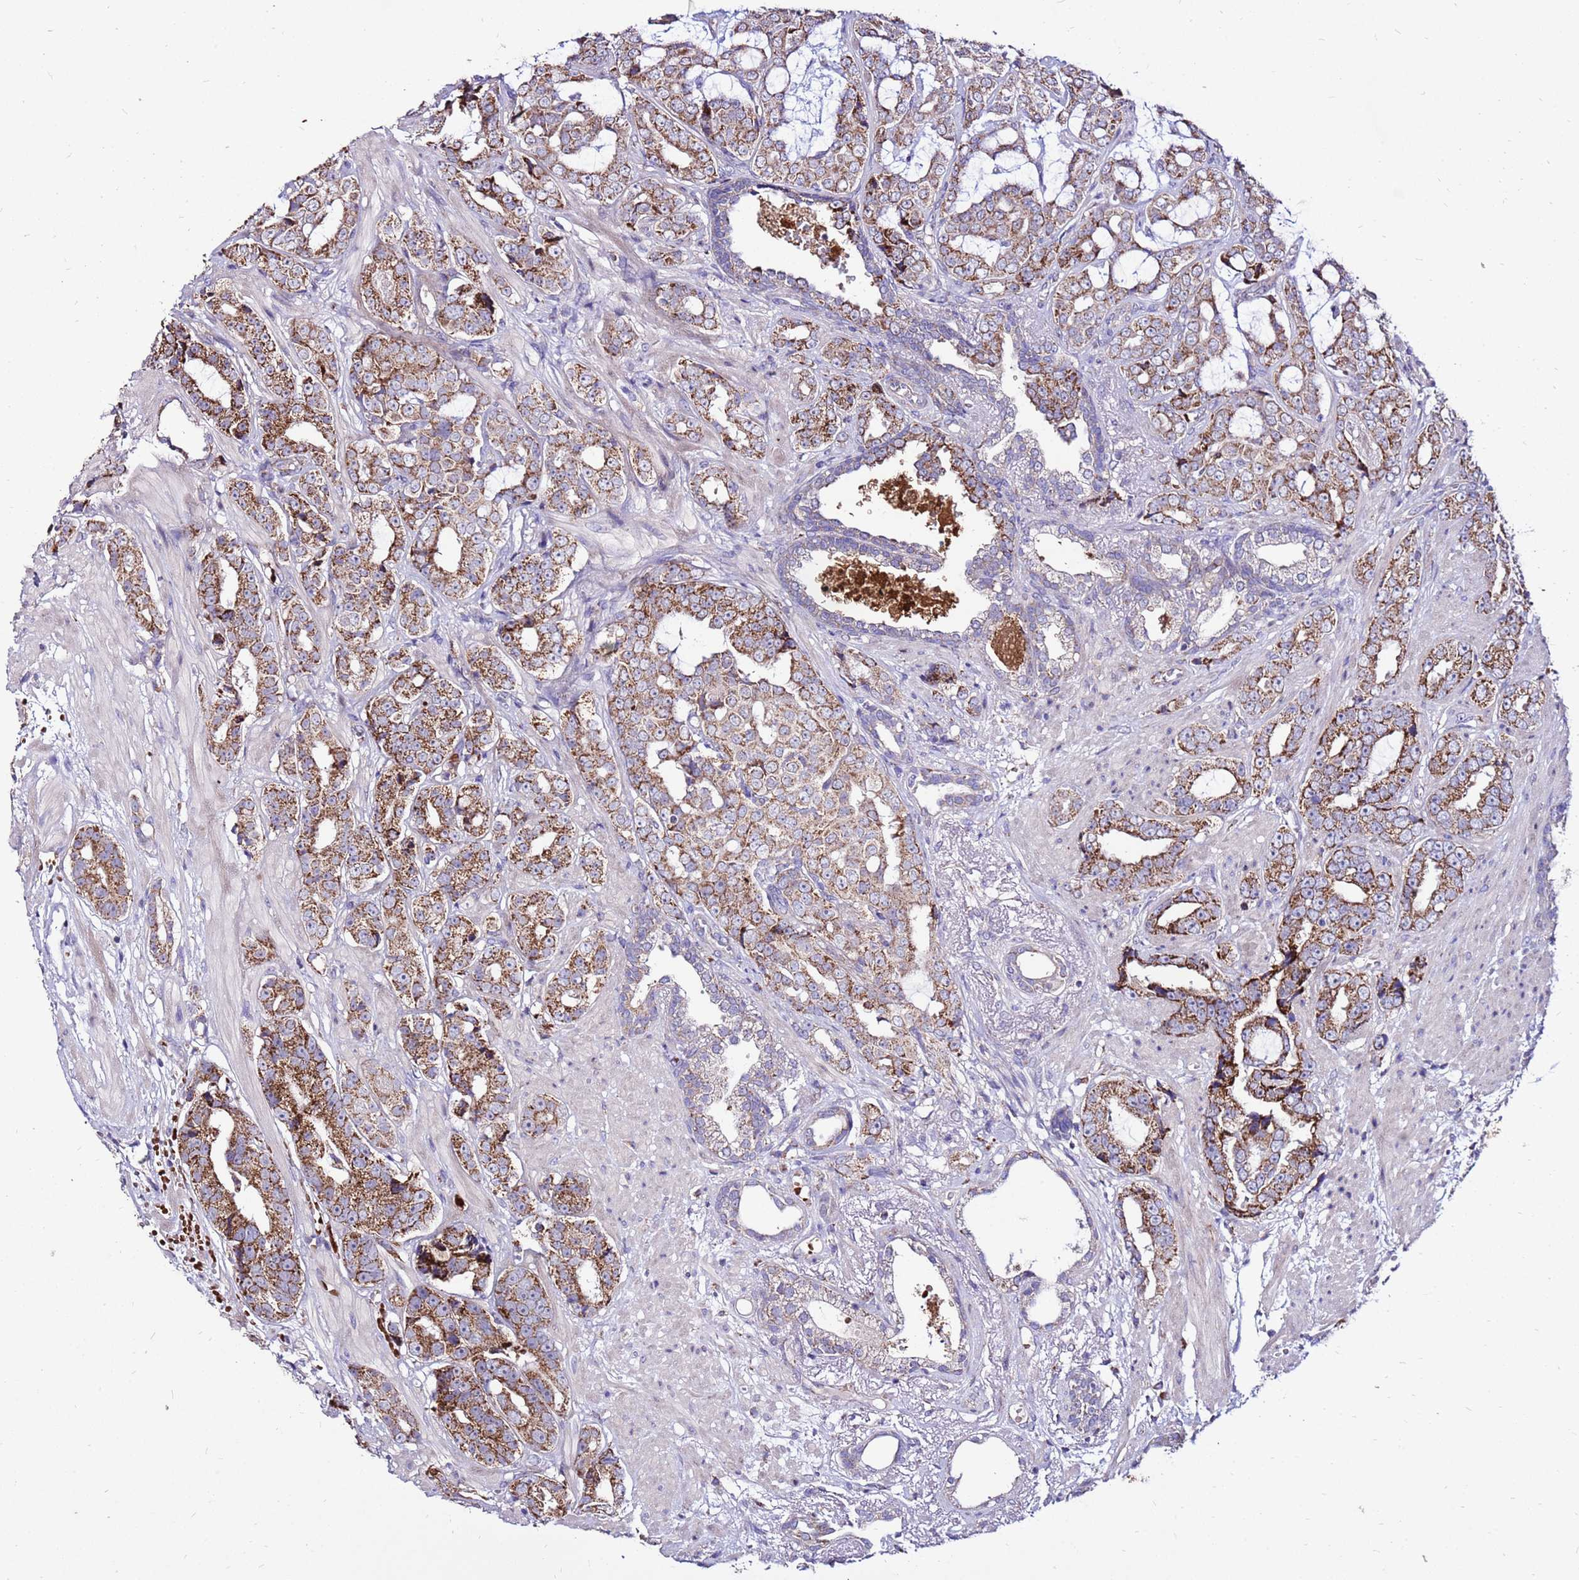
{"staining": {"intensity": "moderate", "quantity": "25%-75%", "location": "cytoplasmic/membranous"}, "tissue": "prostate cancer", "cell_type": "Tumor cells", "image_type": "cancer", "snomed": [{"axis": "morphology", "description": "Adenocarcinoma, High grade"}, {"axis": "topography", "description": "Prostate"}], "caption": "Tumor cells reveal medium levels of moderate cytoplasmic/membranous expression in approximately 25%-75% of cells in human prostate high-grade adenocarcinoma.", "gene": "SPSB3", "patient": {"sex": "male", "age": 71}}